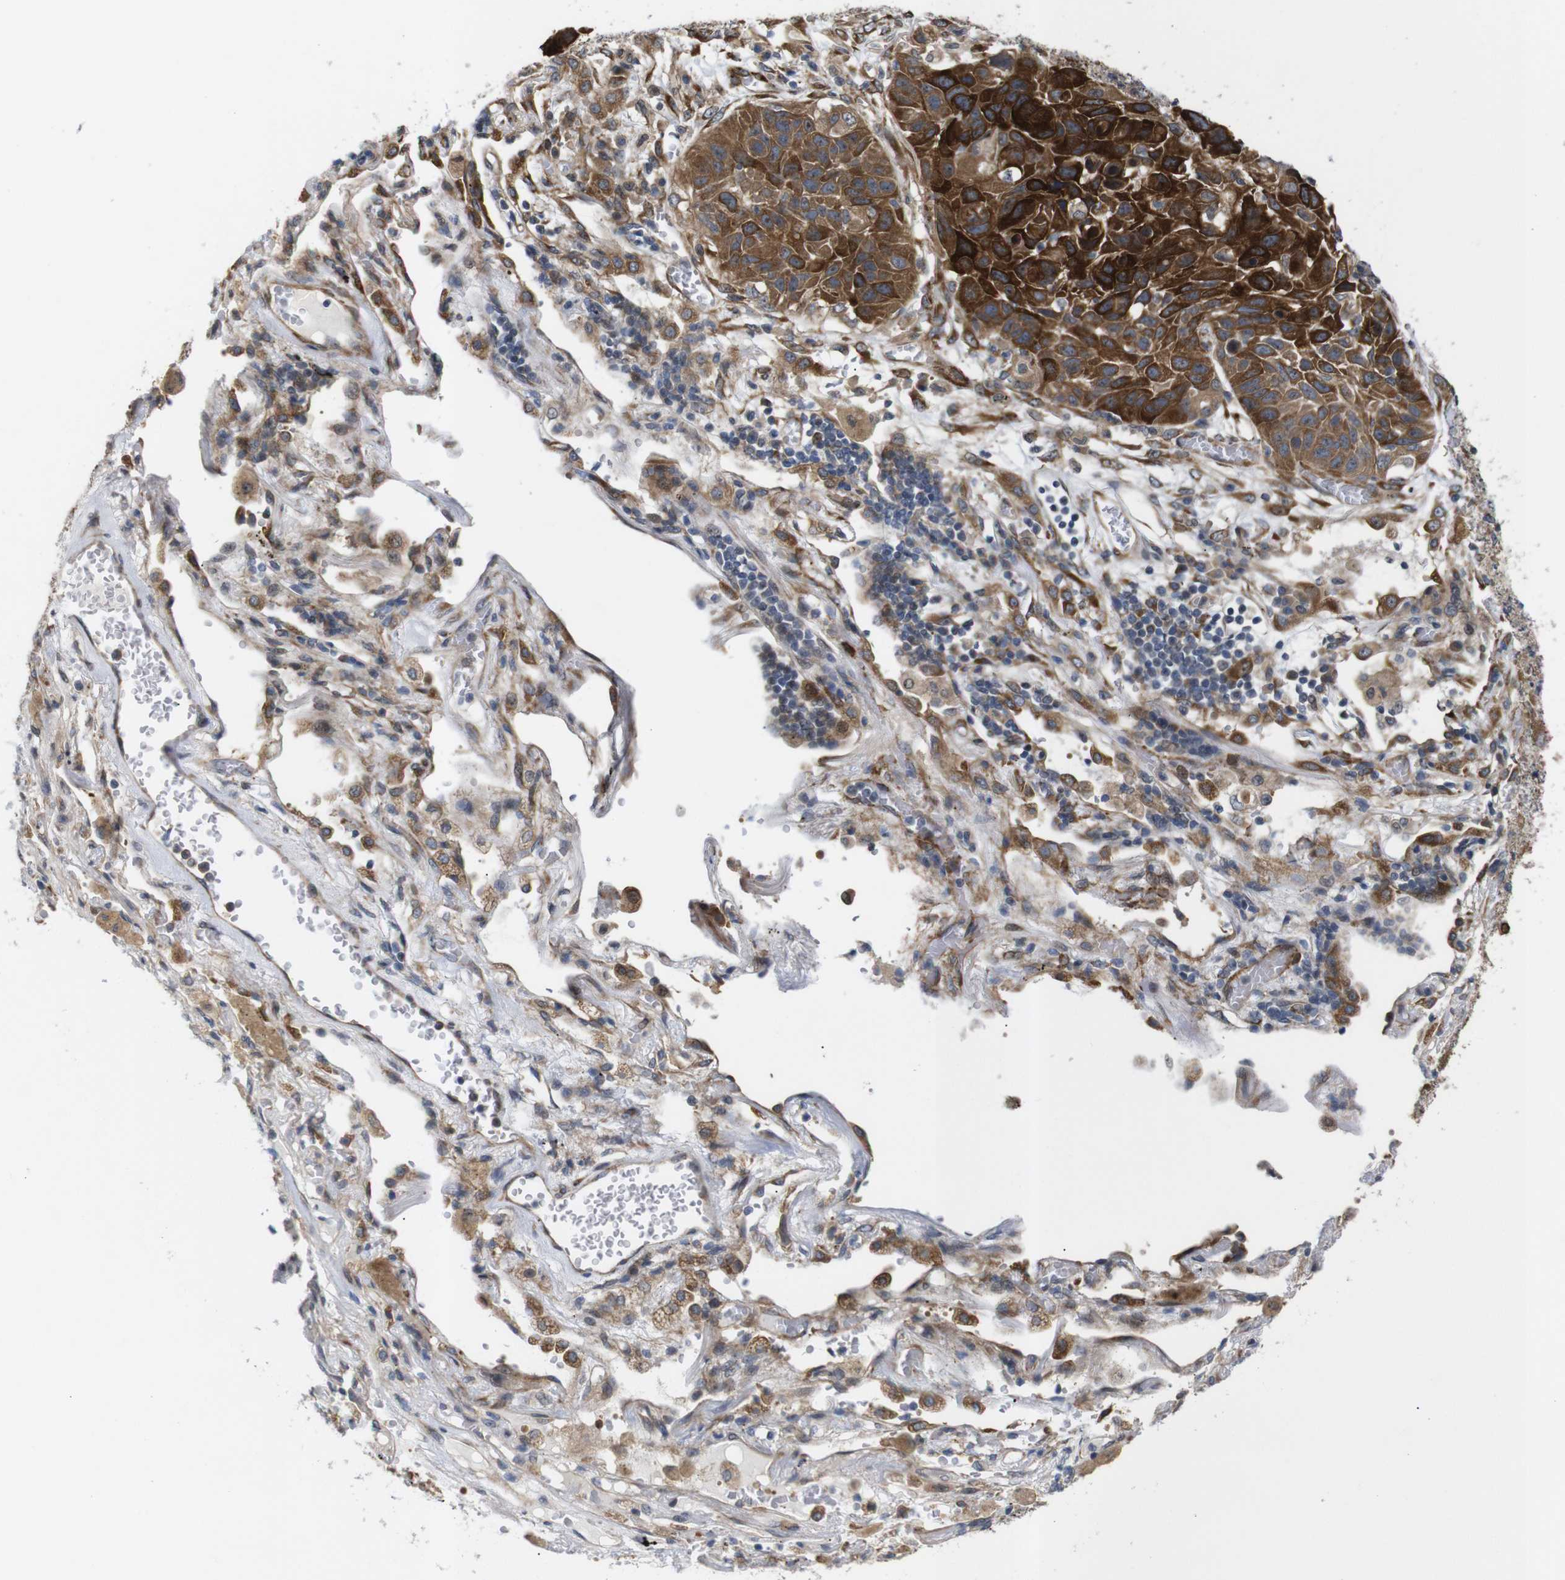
{"staining": {"intensity": "strong", "quantity": ">75%", "location": "cytoplasmic/membranous"}, "tissue": "lung cancer", "cell_type": "Tumor cells", "image_type": "cancer", "snomed": [{"axis": "morphology", "description": "Squamous cell carcinoma, NOS"}, {"axis": "topography", "description": "Lung"}], "caption": "Tumor cells show high levels of strong cytoplasmic/membranous staining in about >75% of cells in human lung cancer (squamous cell carcinoma).", "gene": "P3H2", "patient": {"sex": "male", "age": 57}}